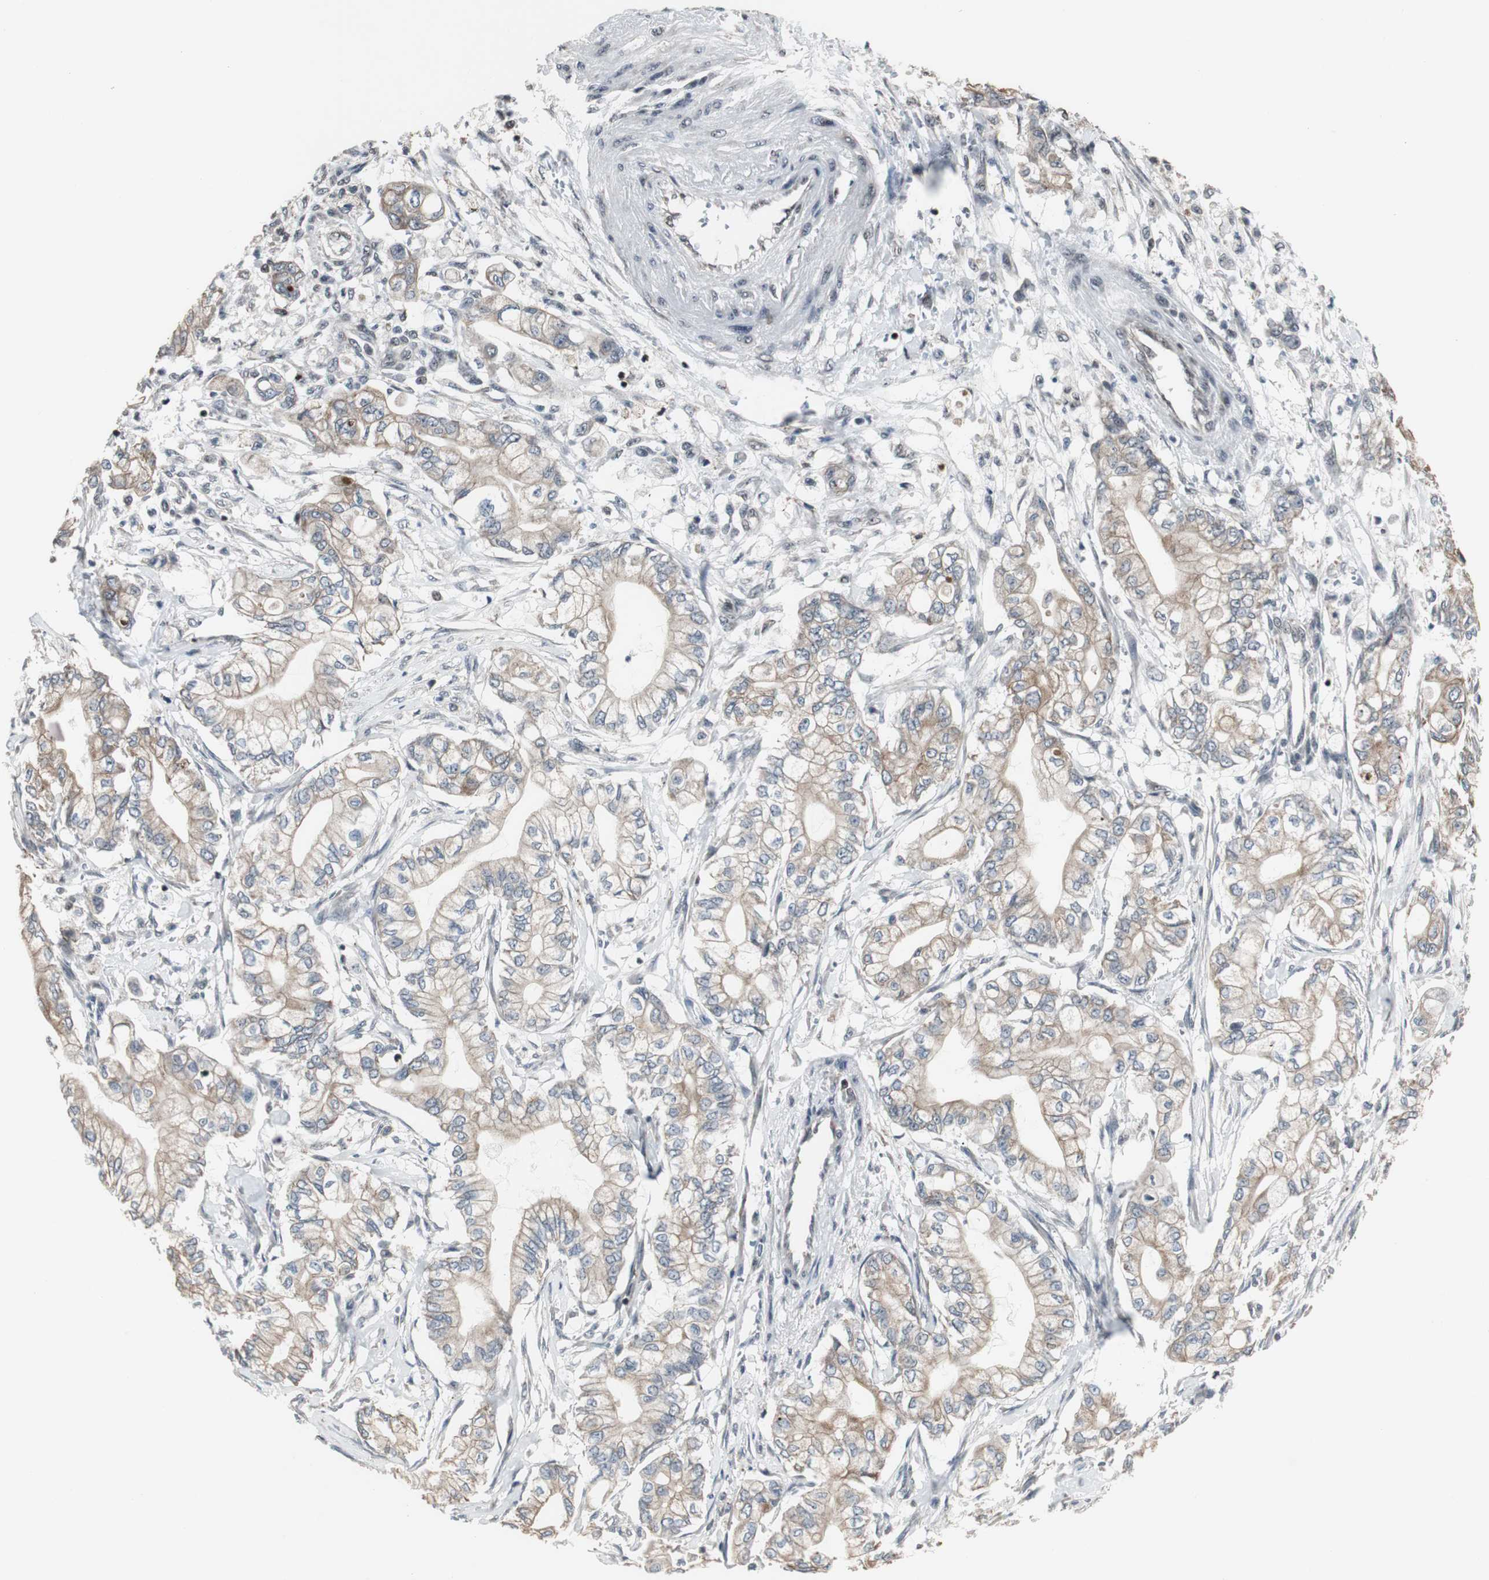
{"staining": {"intensity": "moderate", "quantity": ">75%", "location": "cytoplasmic/membranous"}, "tissue": "pancreatic cancer", "cell_type": "Tumor cells", "image_type": "cancer", "snomed": [{"axis": "morphology", "description": "Adenocarcinoma, NOS"}, {"axis": "topography", "description": "Pancreas"}], "caption": "The photomicrograph demonstrates a brown stain indicating the presence of a protein in the cytoplasmic/membranous of tumor cells in pancreatic cancer.", "gene": "TERF2IP", "patient": {"sex": "male", "age": 70}}